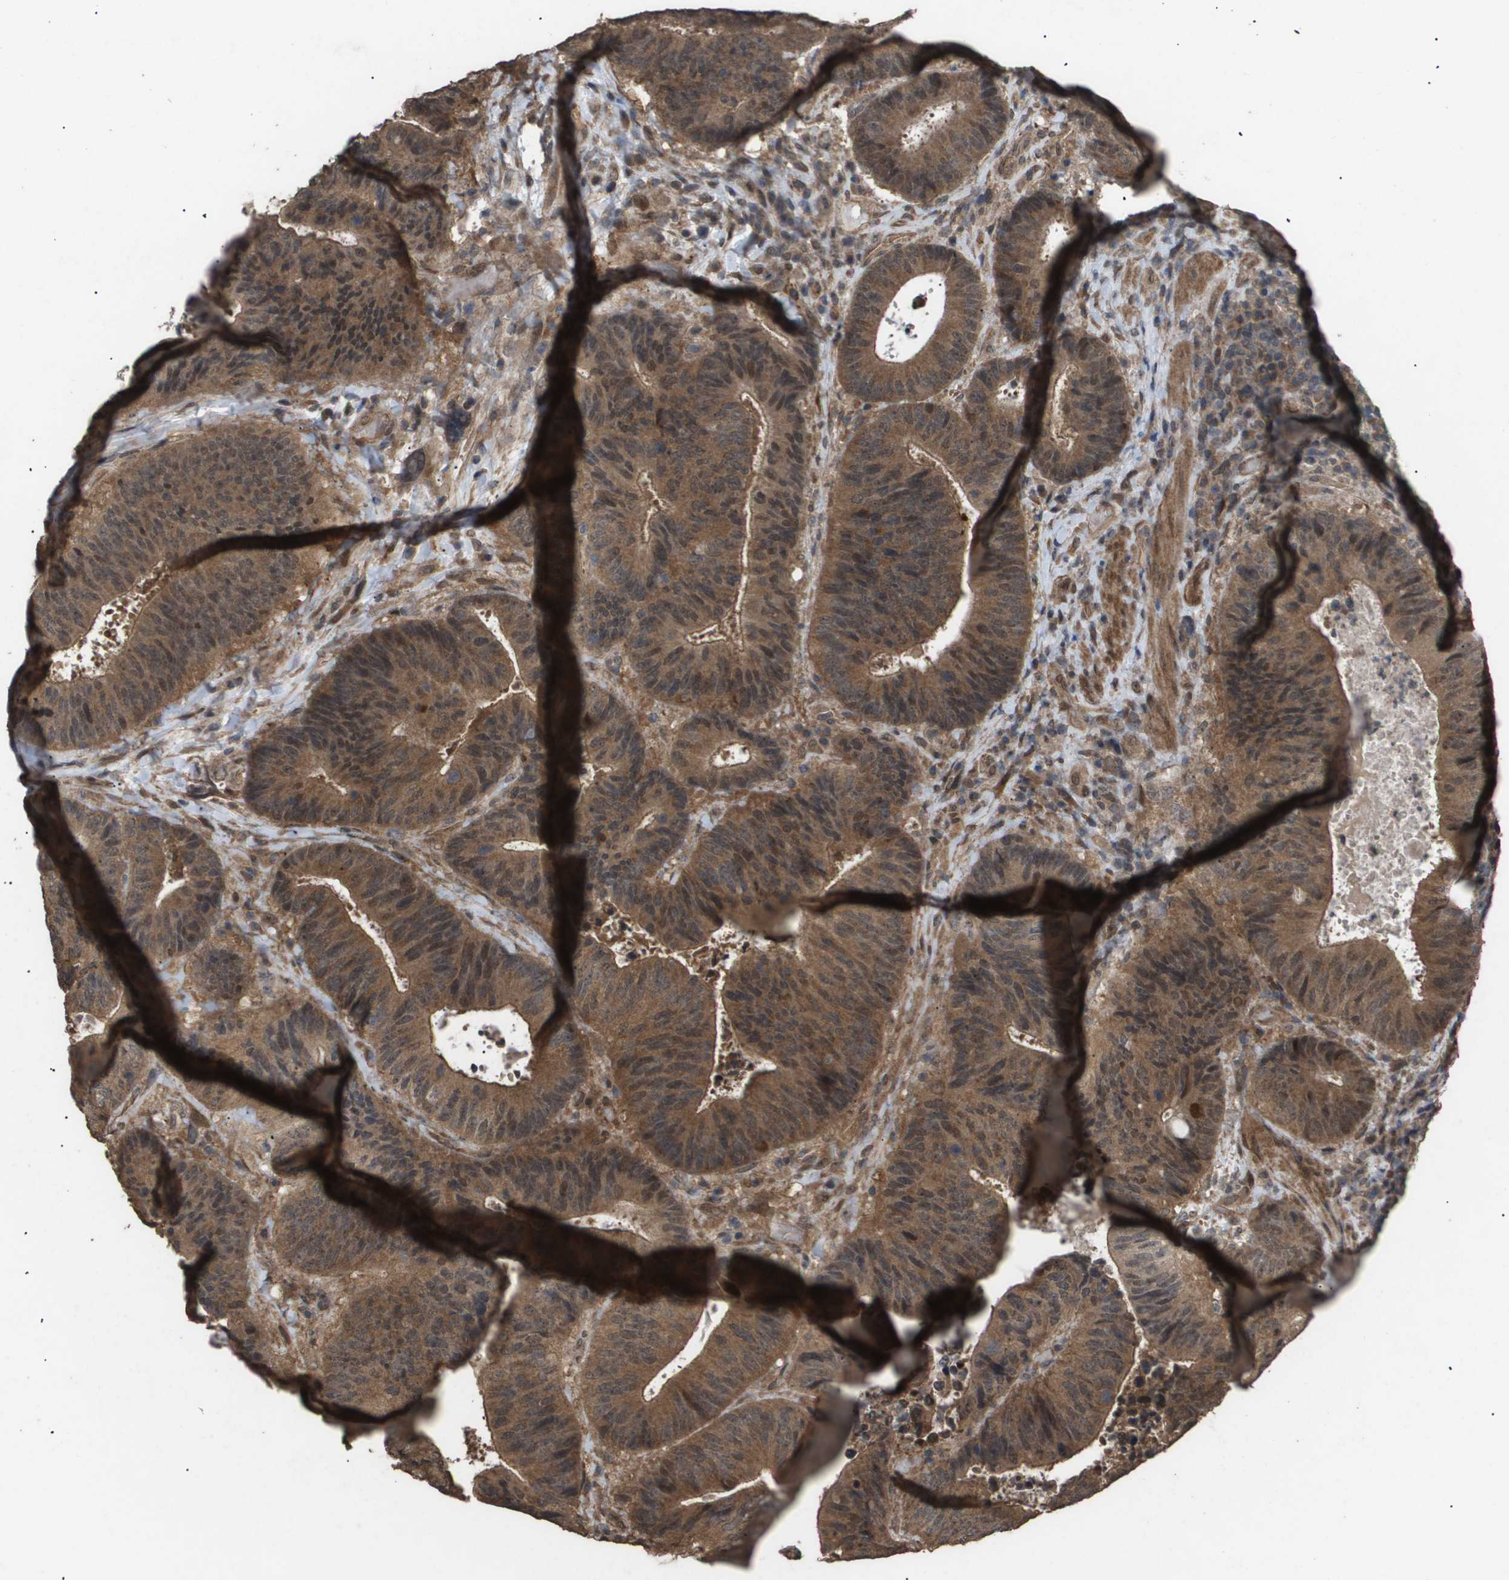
{"staining": {"intensity": "moderate", "quantity": ">75%", "location": "cytoplasmic/membranous"}, "tissue": "colorectal cancer", "cell_type": "Tumor cells", "image_type": "cancer", "snomed": [{"axis": "morphology", "description": "Adenocarcinoma, NOS"}, {"axis": "topography", "description": "Rectum"}], "caption": "Brown immunohistochemical staining in adenocarcinoma (colorectal) demonstrates moderate cytoplasmic/membranous staining in approximately >75% of tumor cells.", "gene": "CUL5", "patient": {"sex": "male", "age": 72}}